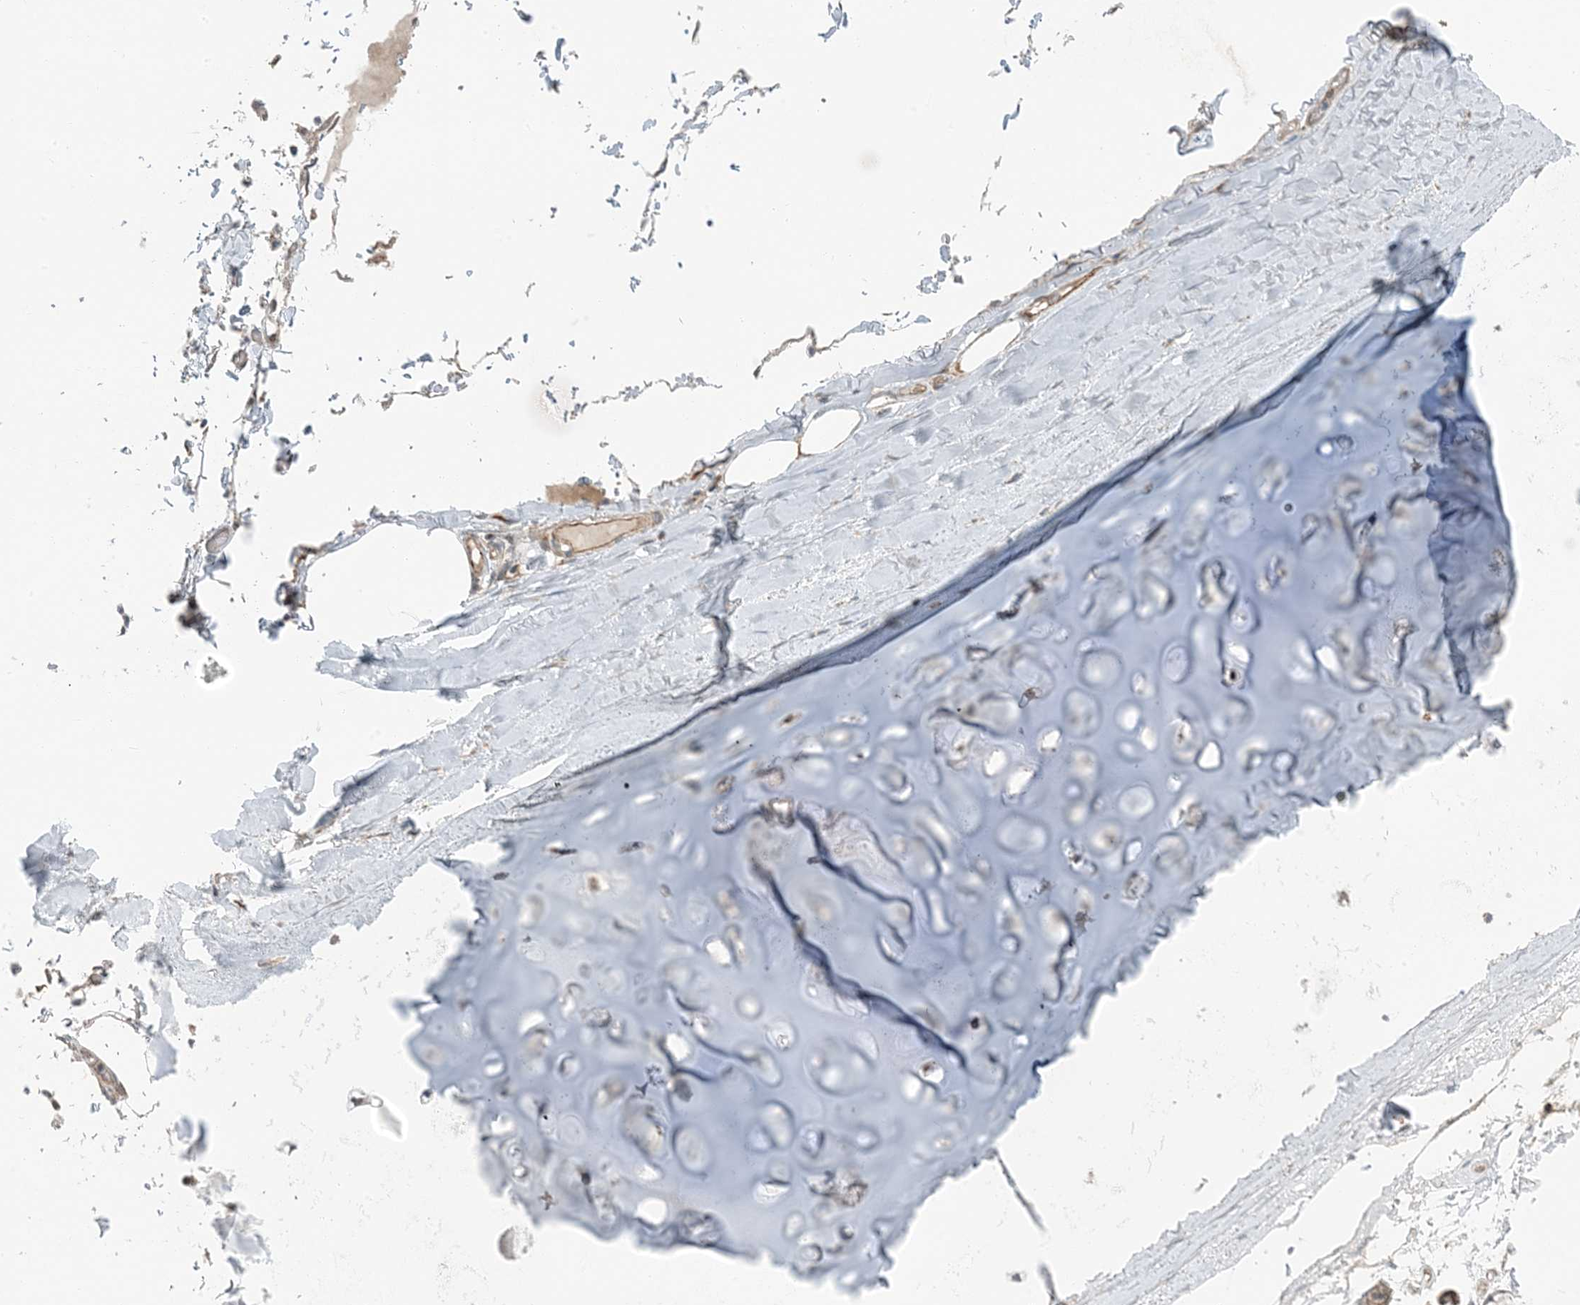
{"staining": {"intensity": "weak", "quantity": ">75%", "location": "cytoplasmic/membranous"}, "tissue": "adipose tissue", "cell_type": "Adipocytes", "image_type": "normal", "snomed": [{"axis": "morphology", "description": "Normal tissue, NOS"}, {"axis": "topography", "description": "Bronchus"}], "caption": "Protein staining of normal adipose tissue shows weak cytoplasmic/membranous positivity in about >75% of adipocytes.", "gene": "PILRB", "patient": {"sex": "male", "age": 66}}